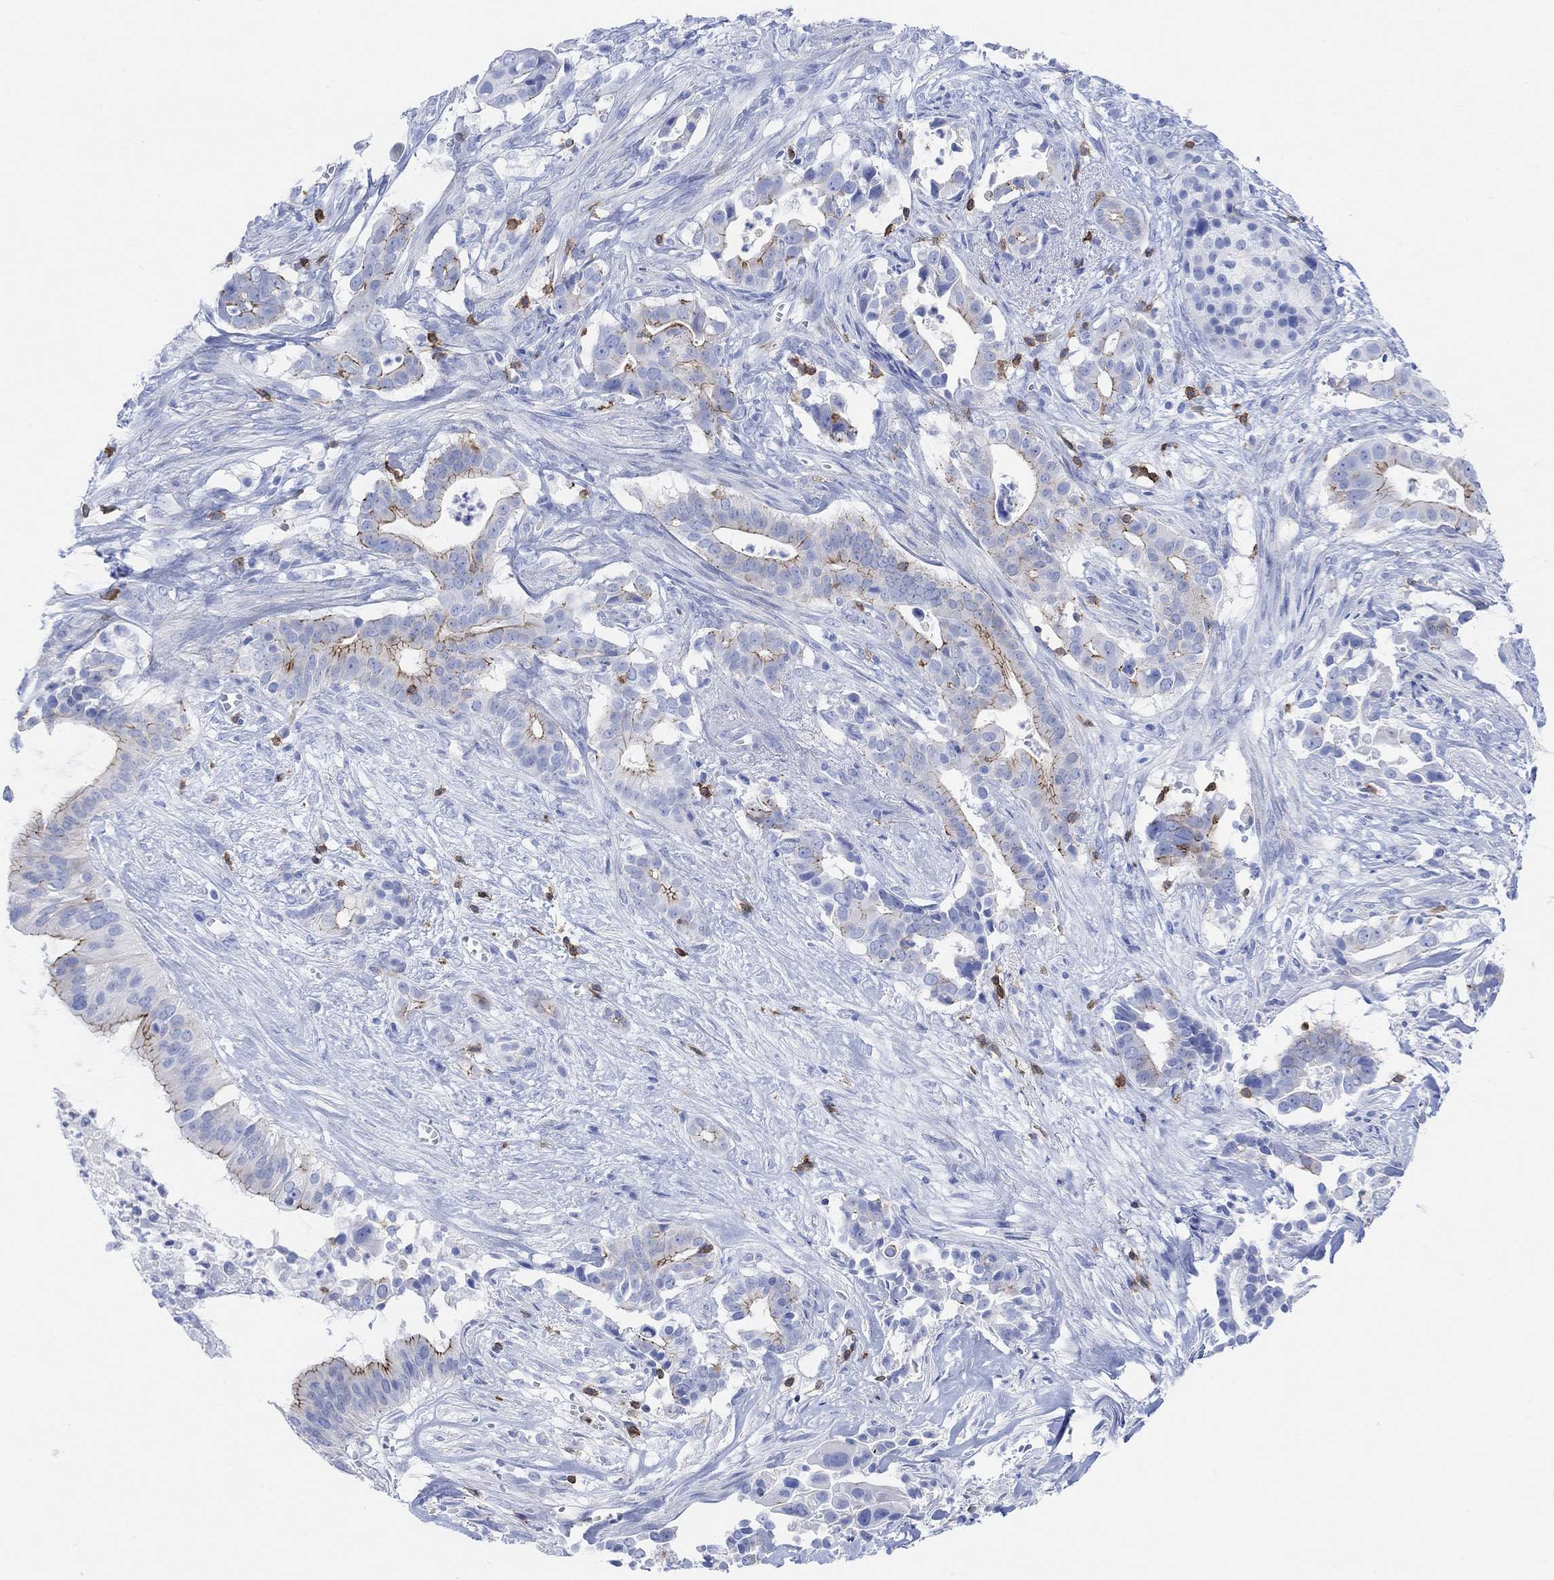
{"staining": {"intensity": "strong", "quantity": "<25%", "location": "cytoplasmic/membranous"}, "tissue": "pancreatic cancer", "cell_type": "Tumor cells", "image_type": "cancer", "snomed": [{"axis": "morphology", "description": "Adenocarcinoma, NOS"}, {"axis": "topography", "description": "Pancreas"}], "caption": "A high-resolution micrograph shows IHC staining of adenocarcinoma (pancreatic), which reveals strong cytoplasmic/membranous positivity in about <25% of tumor cells. The protein of interest is shown in brown color, while the nuclei are stained blue.", "gene": "GPR65", "patient": {"sex": "male", "age": 61}}